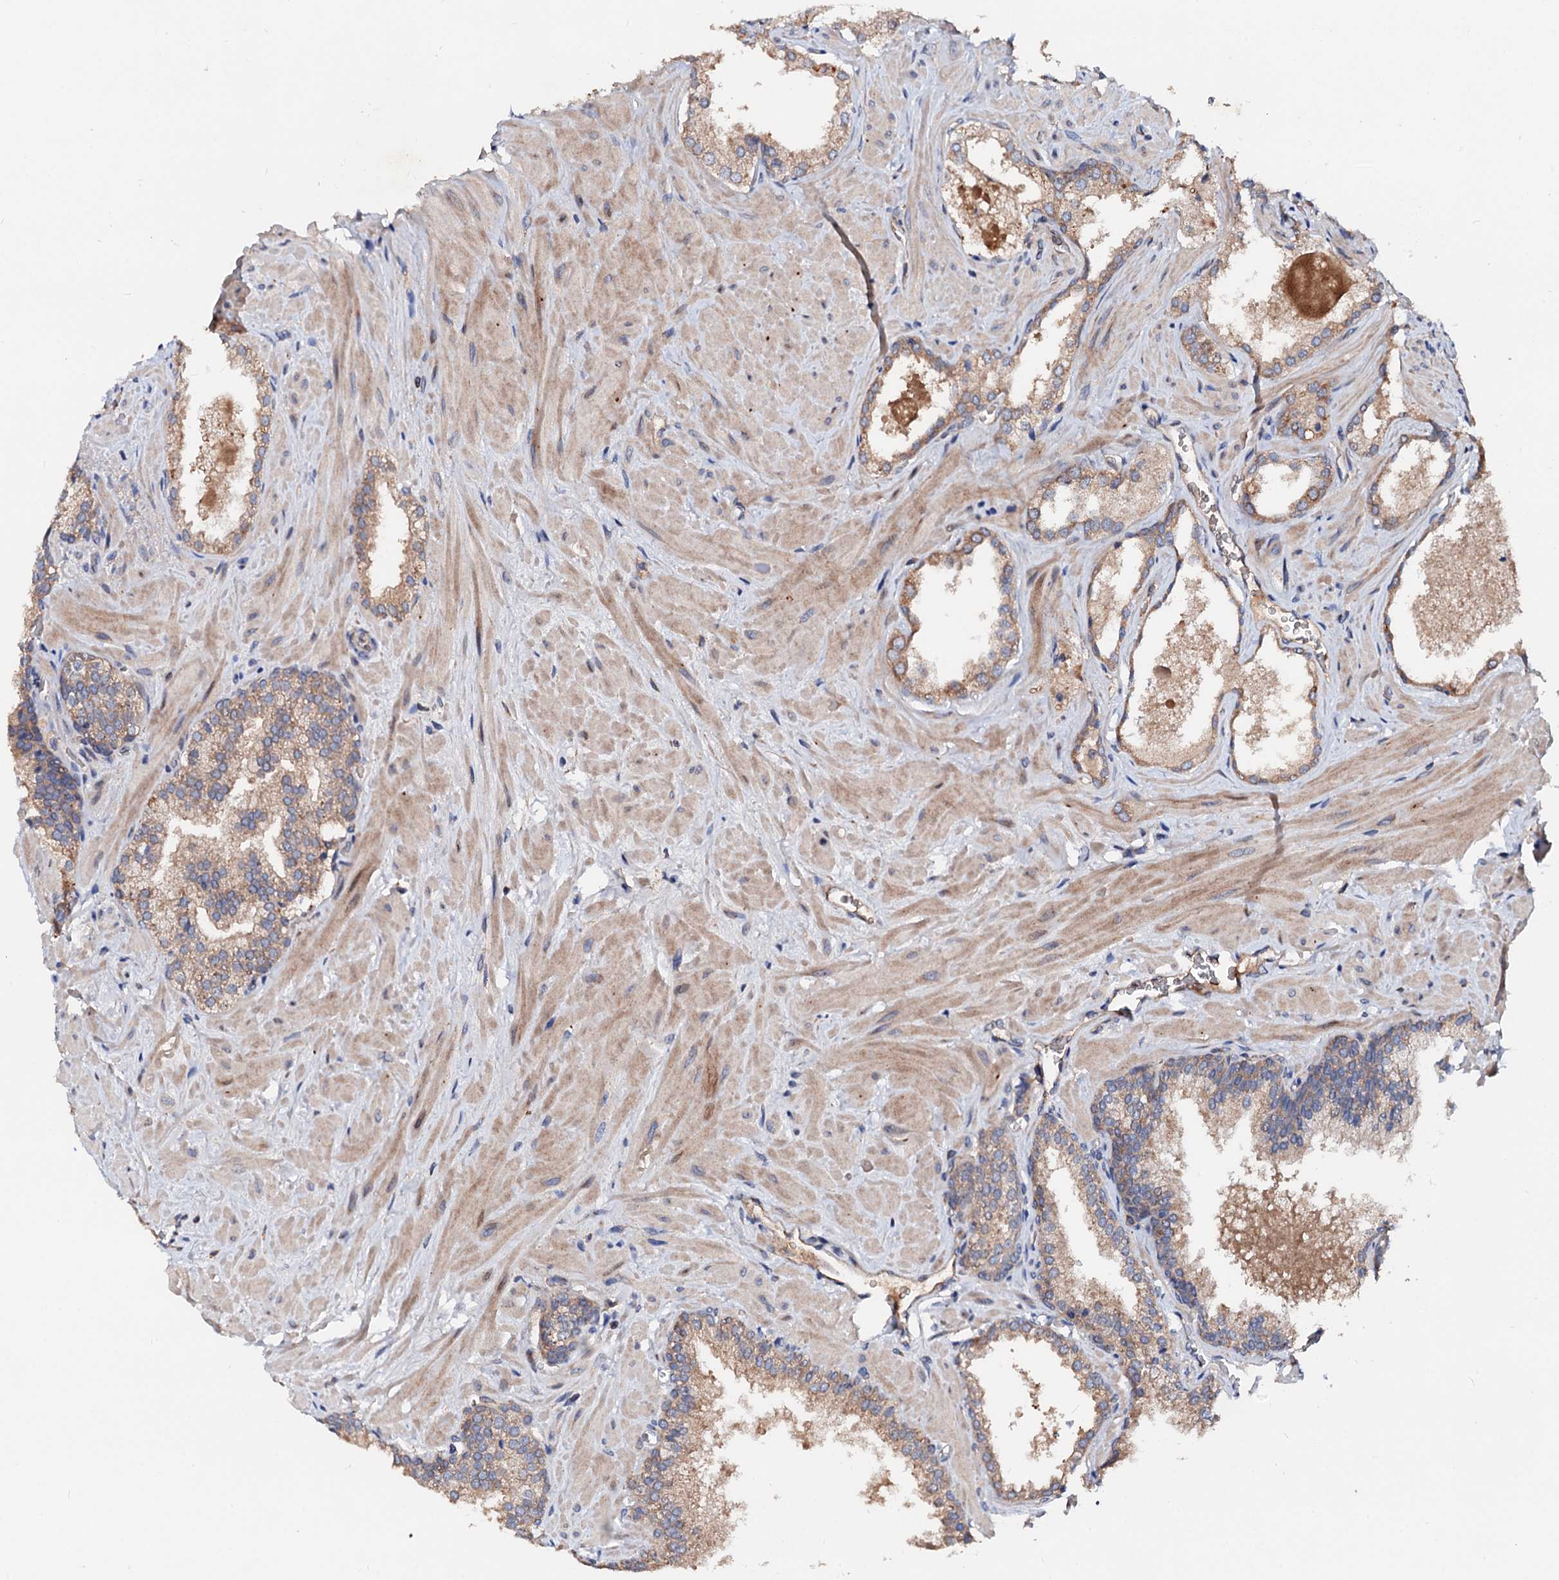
{"staining": {"intensity": "moderate", "quantity": ">75%", "location": "cytoplasmic/membranous"}, "tissue": "prostate cancer", "cell_type": "Tumor cells", "image_type": "cancer", "snomed": [{"axis": "morphology", "description": "Adenocarcinoma, High grade"}, {"axis": "topography", "description": "Prostate"}], "caption": "High-power microscopy captured an immunohistochemistry (IHC) image of high-grade adenocarcinoma (prostate), revealing moderate cytoplasmic/membranous staining in about >75% of tumor cells. The protein is stained brown, and the nuclei are stained in blue (DAB (3,3'-diaminobenzidine) IHC with brightfield microscopy, high magnification).", "gene": "EXTL1", "patient": {"sex": "male", "age": 64}}